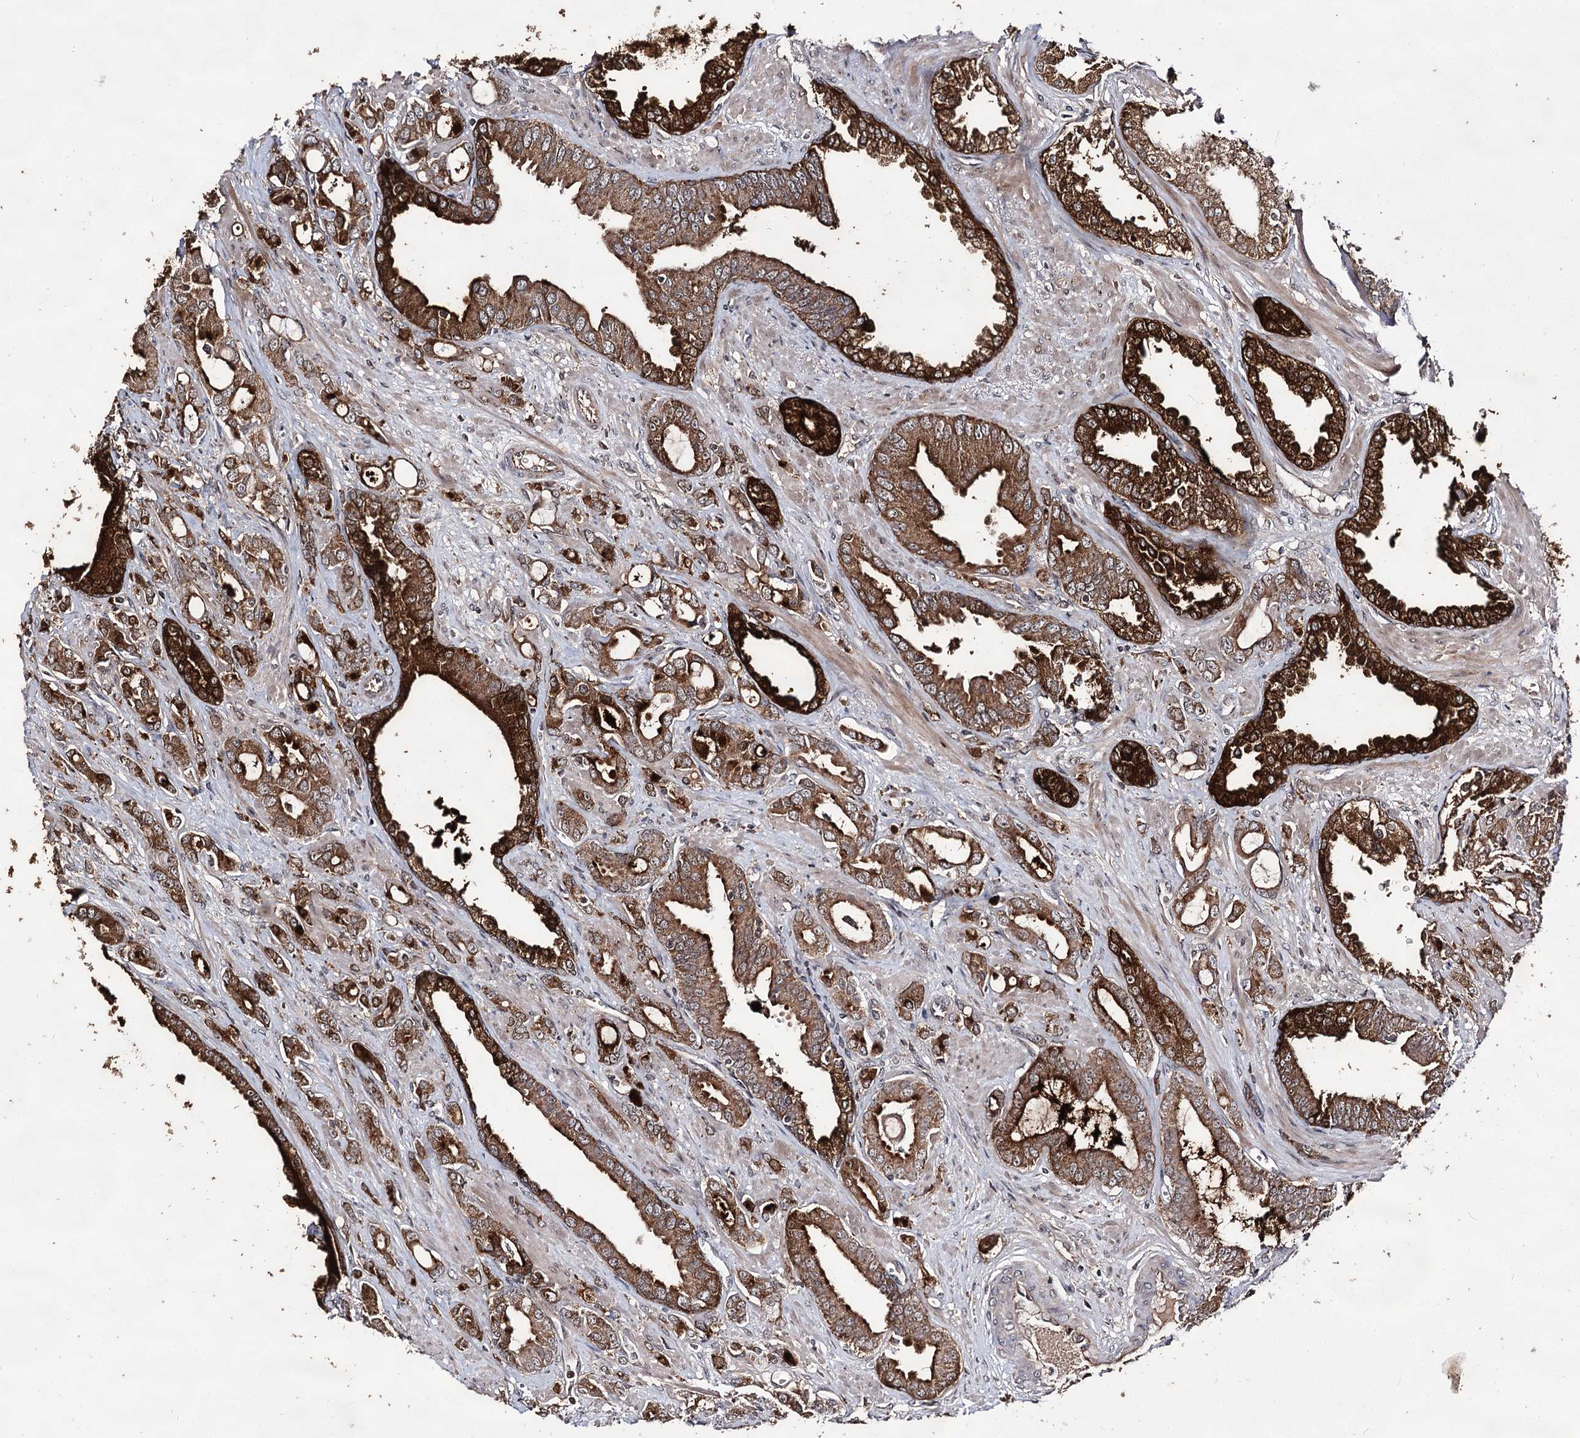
{"staining": {"intensity": "strong", "quantity": "25%-75%", "location": "cytoplasmic/membranous,nuclear"}, "tissue": "prostate cancer", "cell_type": "Tumor cells", "image_type": "cancer", "snomed": [{"axis": "morphology", "description": "Adenocarcinoma, High grade"}, {"axis": "topography", "description": "Prostate"}], "caption": "The image exhibits staining of prostate cancer, revealing strong cytoplasmic/membranous and nuclear protein staining (brown color) within tumor cells. The protein of interest is stained brown, and the nuclei are stained in blue (DAB IHC with brightfield microscopy, high magnification).", "gene": "ACTR6", "patient": {"sex": "male", "age": 72}}